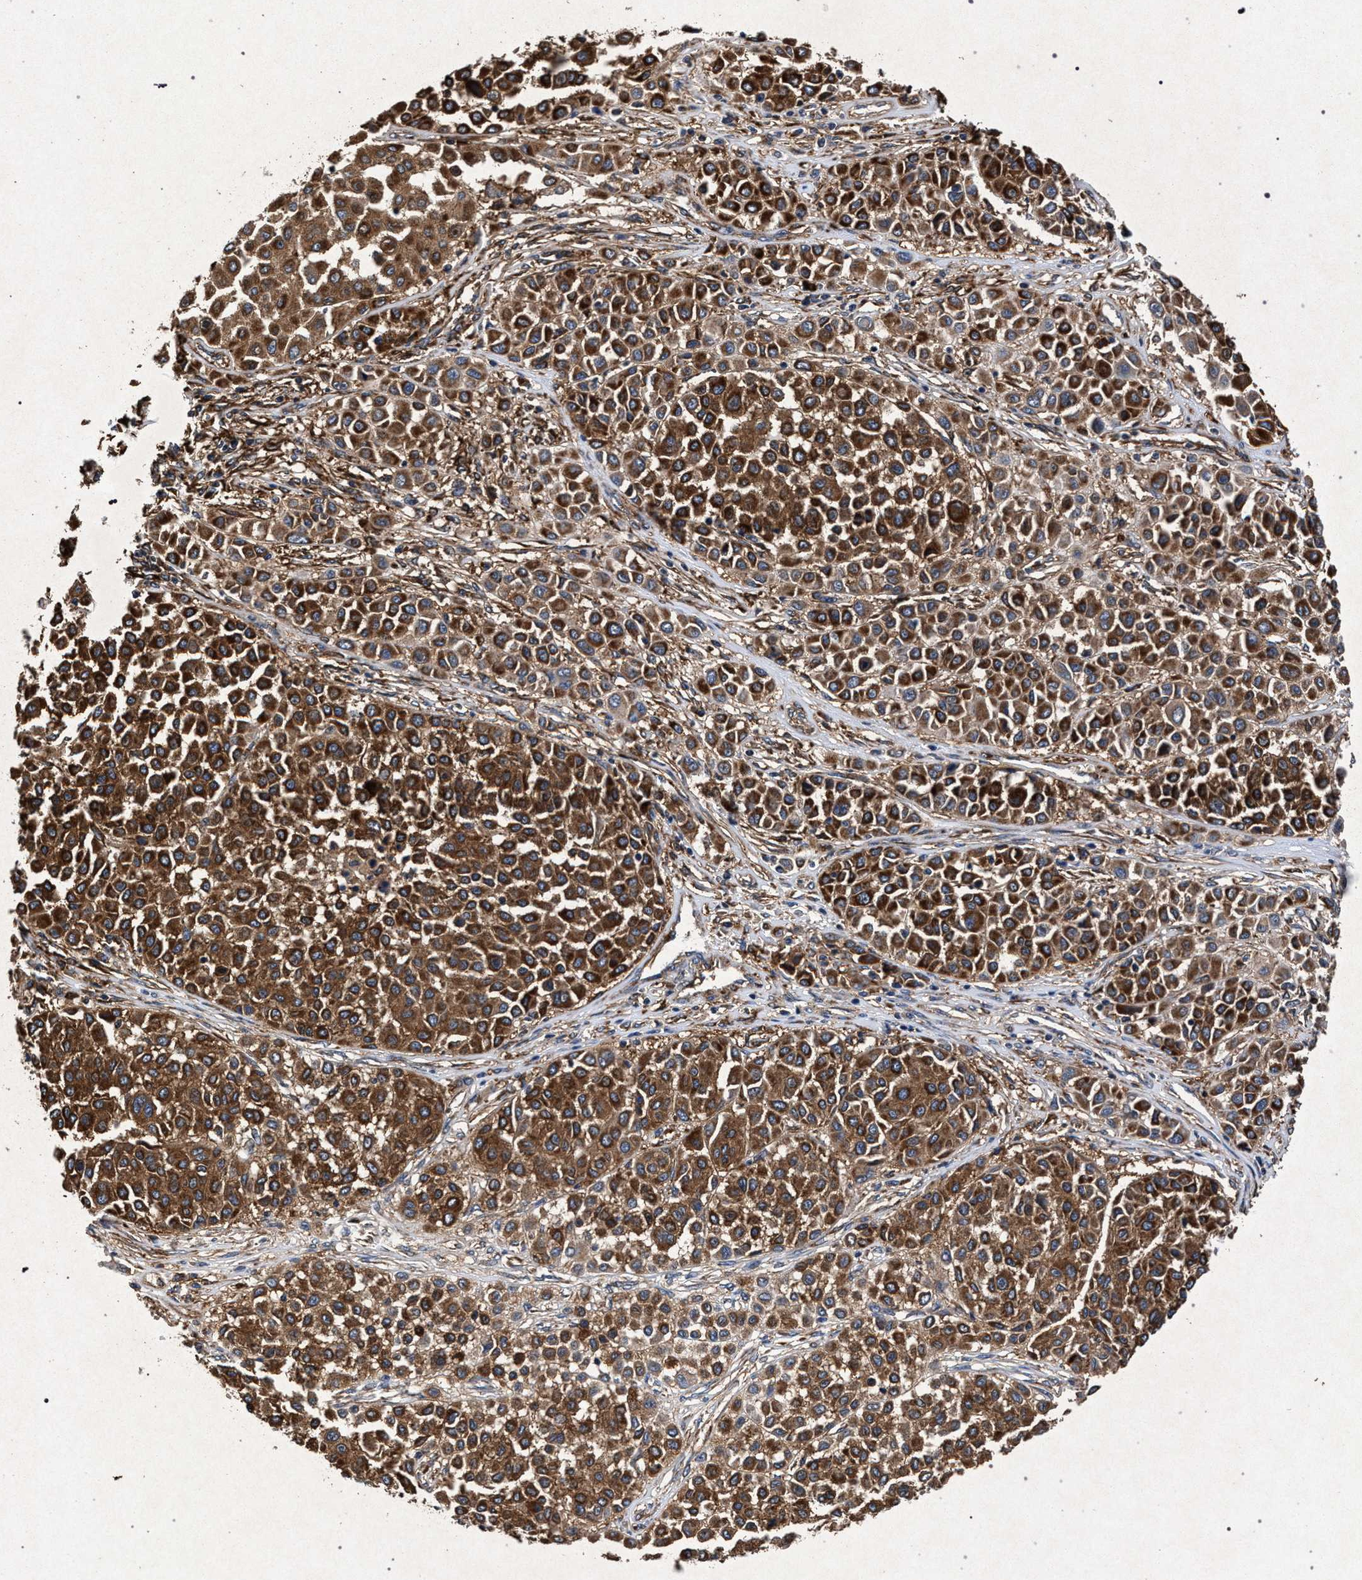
{"staining": {"intensity": "strong", "quantity": ">75%", "location": "cytoplasmic/membranous"}, "tissue": "melanoma", "cell_type": "Tumor cells", "image_type": "cancer", "snomed": [{"axis": "morphology", "description": "Malignant melanoma, Metastatic site"}, {"axis": "topography", "description": "Soft tissue"}], "caption": "Tumor cells show high levels of strong cytoplasmic/membranous positivity in about >75% of cells in human malignant melanoma (metastatic site). Nuclei are stained in blue.", "gene": "MARCKS", "patient": {"sex": "male", "age": 41}}